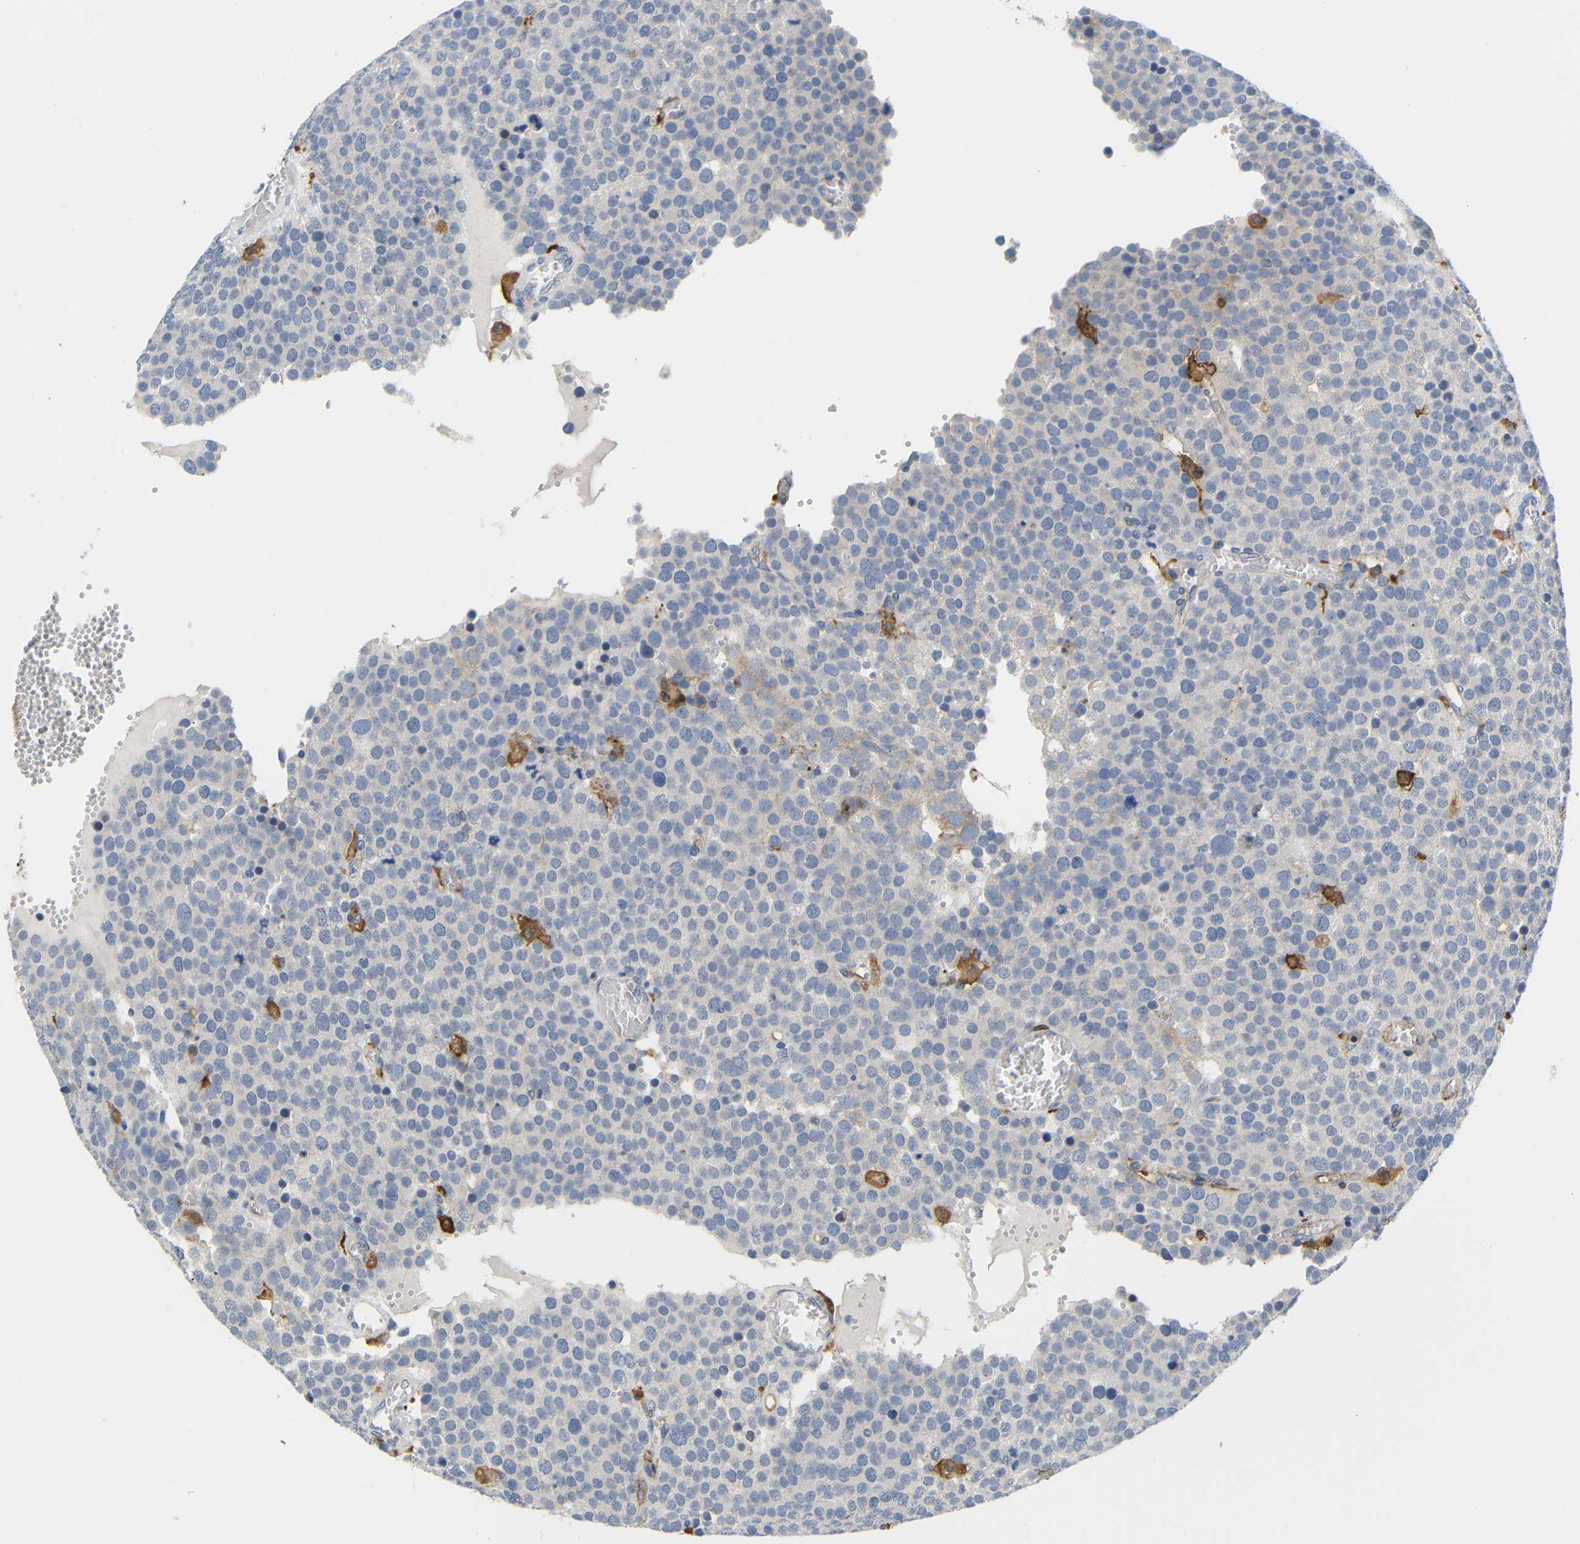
{"staining": {"intensity": "negative", "quantity": "none", "location": "none"}, "tissue": "testis cancer", "cell_type": "Tumor cells", "image_type": "cancer", "snomed": [{"axis": "morphology", "description": "Normal tissue, NOS"}, {"axis": "morphology", "description": "Seminoma, NOS"}, {"axis": "topography", "description": "Testis"}], "caption": "Immunohistochemical staining of testis cancer (seminoma) displays no significant expression in tumor cells.", "gene": "HLA-DQB1", "patient": {"sex": "male", "age": 71}}